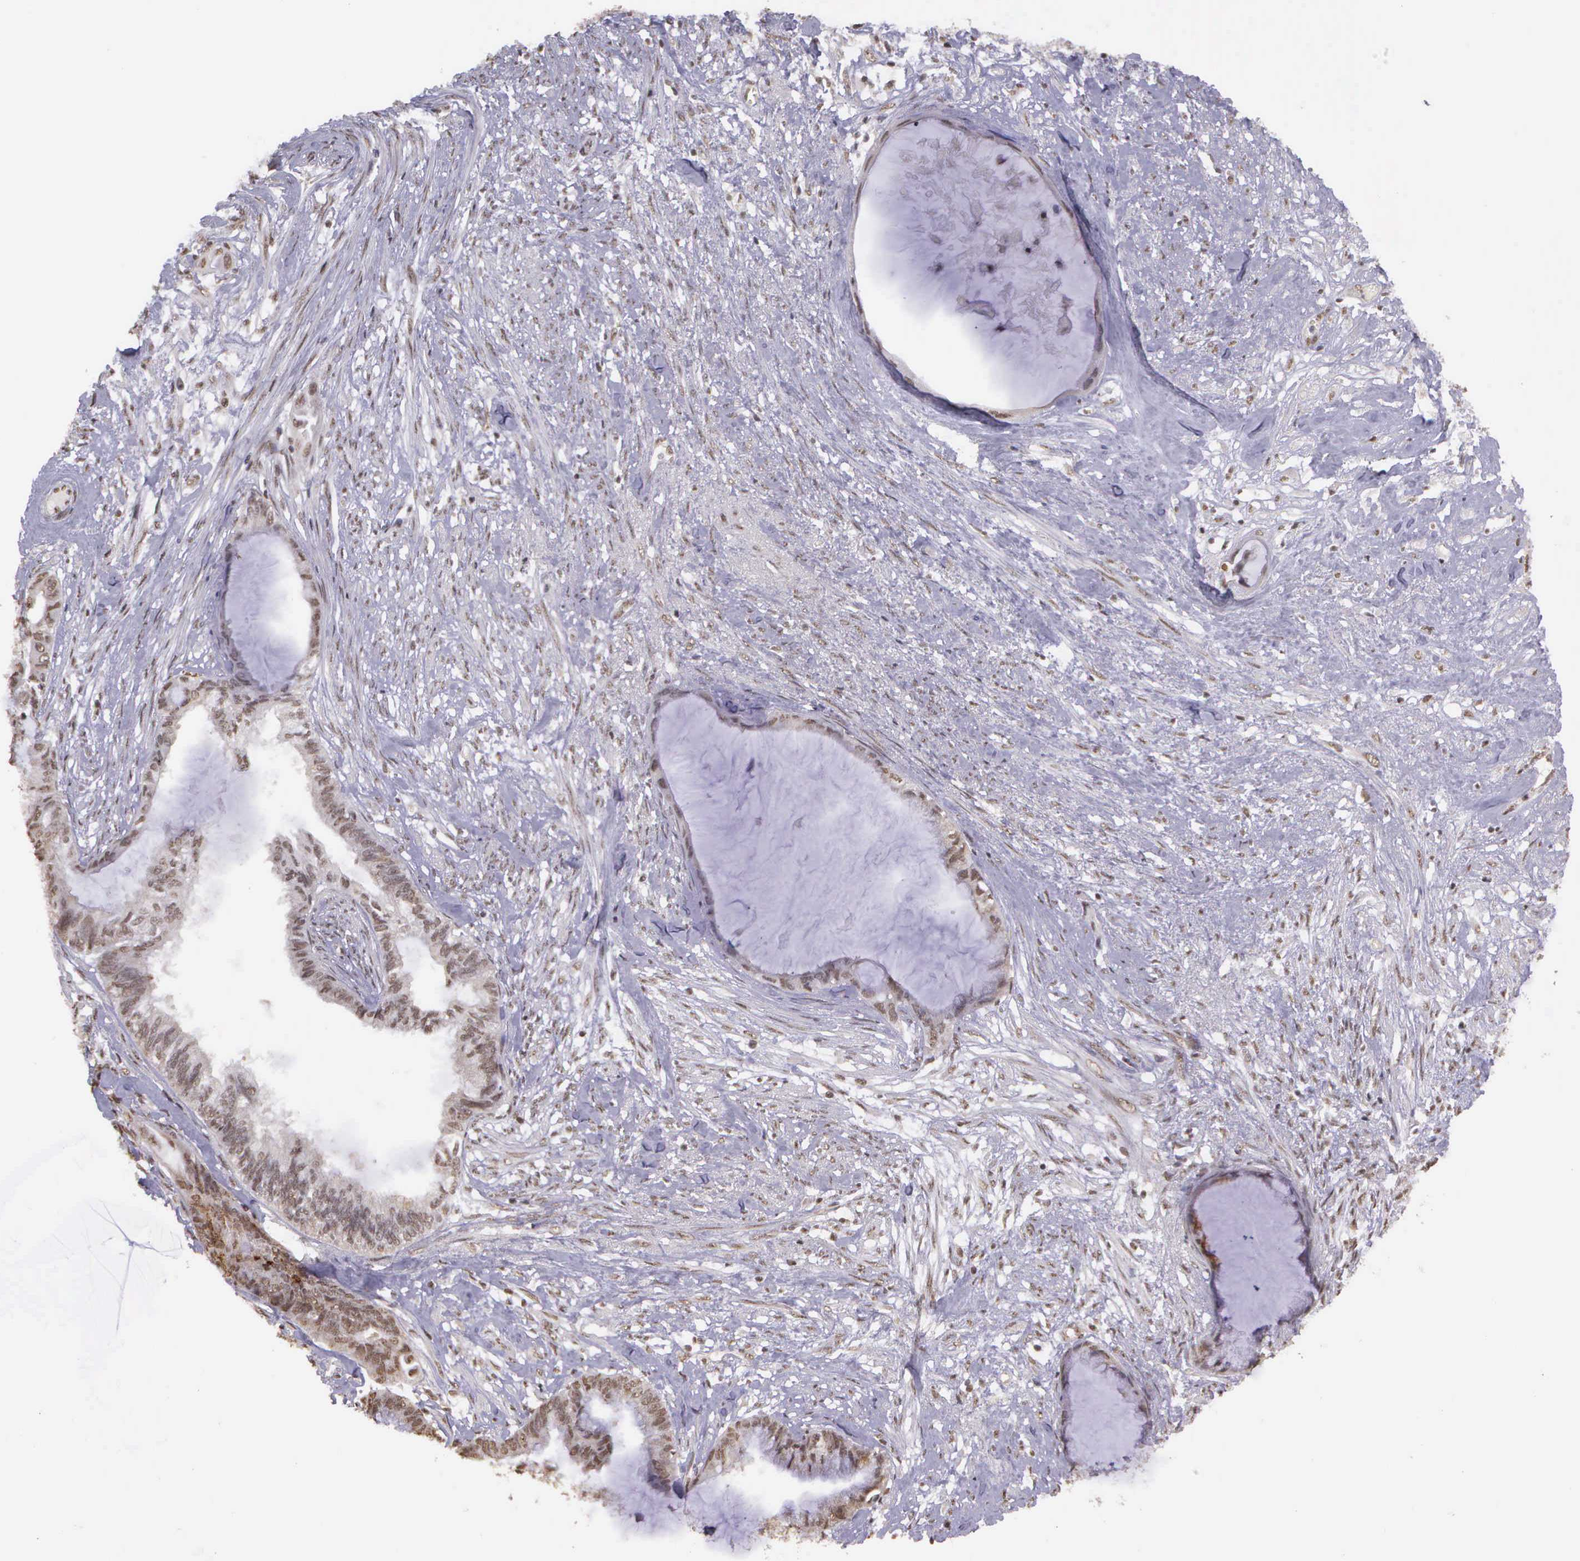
{"staining": {"intensity": "weak", "quantity": "25%-75%", "location": "nuclear"}, "tissue": "endometrial cancer", "cell_type": "Tumor cells", "image_type": "cancer", "snomed": [{"axis": "morphology", "description": "Adenocarcinoma, NOS"}, {"axis": "topography", "description": "Endometrium"}], "caption": "Protein staining of endometrial adenocarcinoma tissue demonstrates weak nuclear positivity in approximately 25%-75% of tumor cells.", "gene": "ARMCX5", "patient": {"sex": "female", "age": 86}}